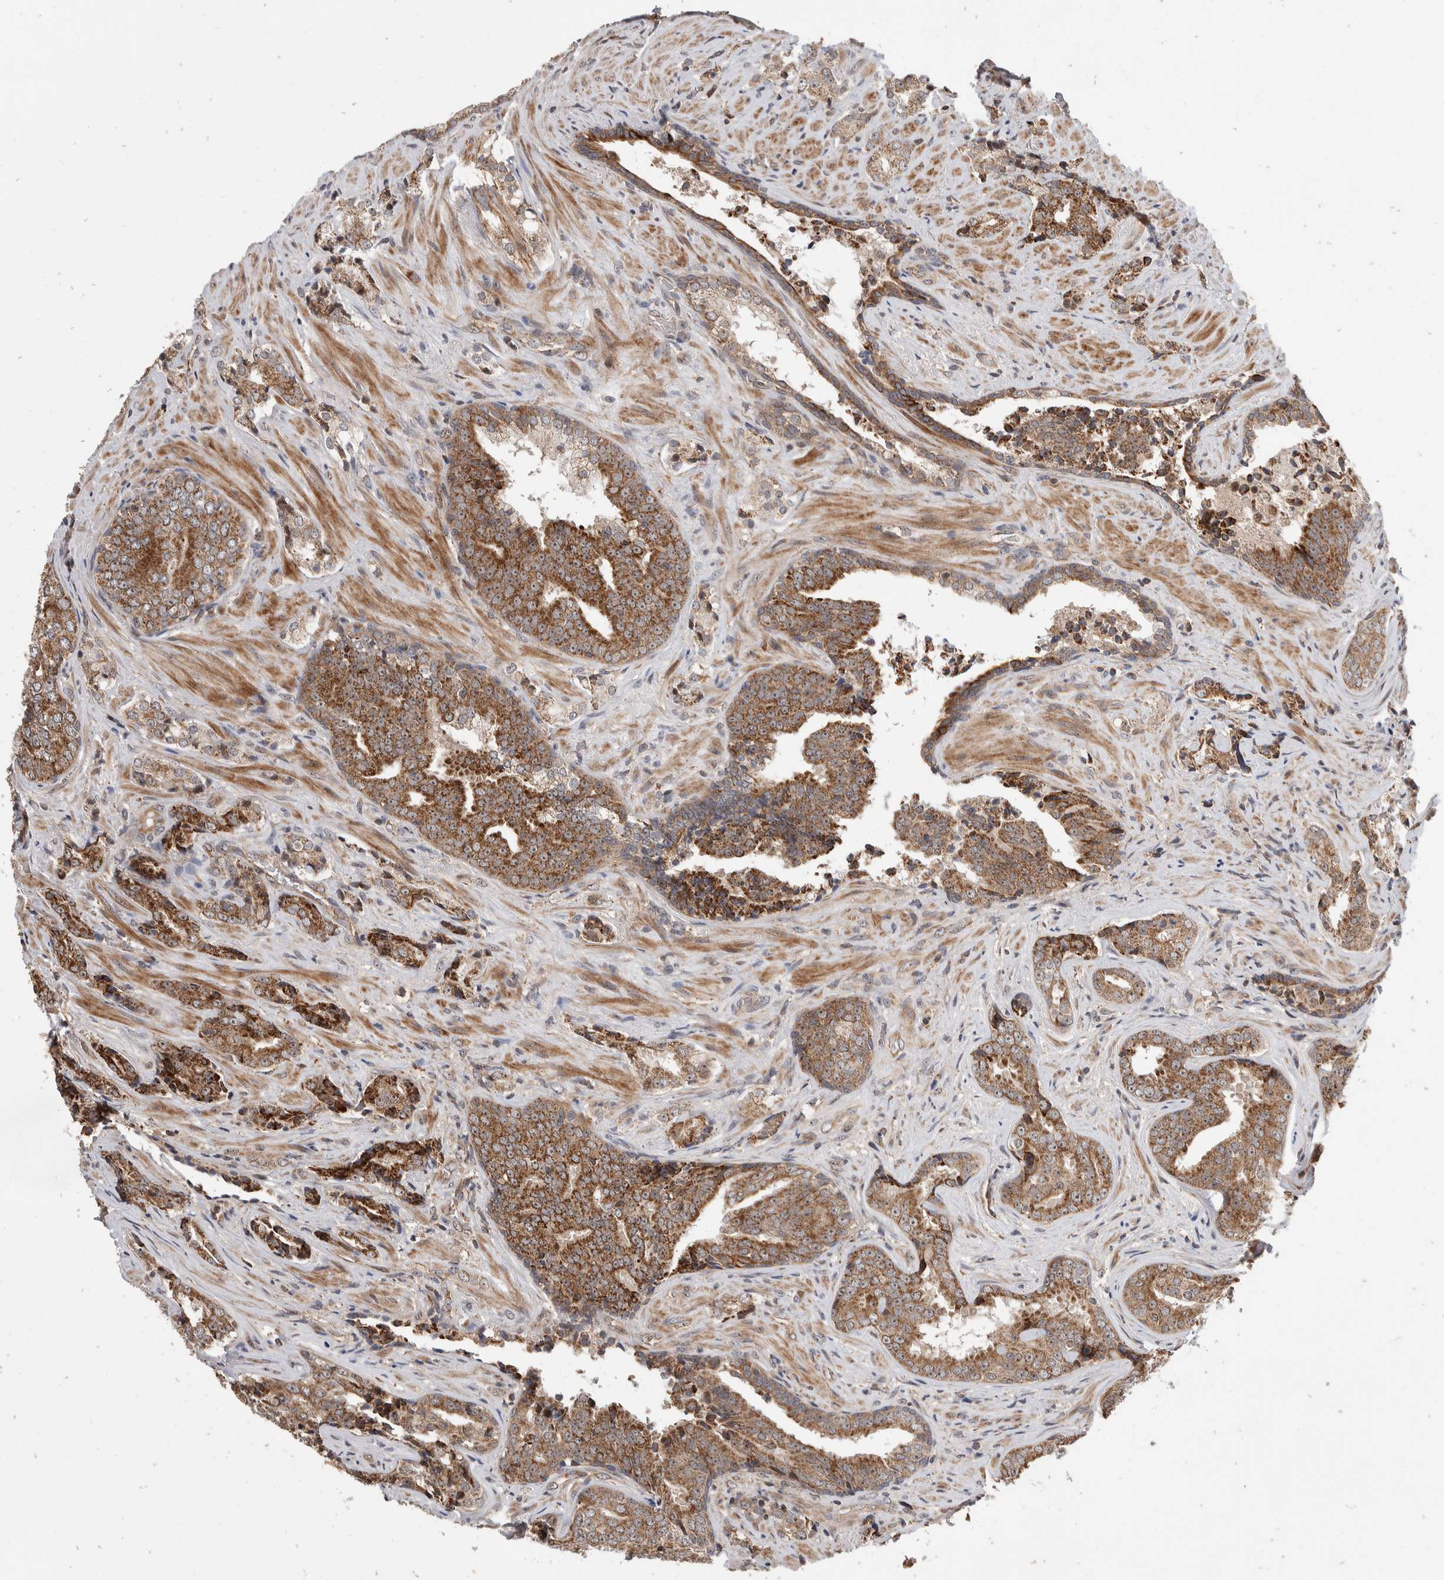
{"staining": {"intensity": "moderate", "quantity": ">75%", "location": "cytoplasmic/membranous,nuclear"}, "tissue": "prostate cancer", "cell_type": "Tumor cells", "image_type": "cancer", "snomed": [{"axis": "morphology", "description": "Adenocarcinoma, High grade"}, {"axis": "topography", "description": "Prostate"}], "caption": "Tumor cells demonstrate moderate cytoplasmic/membranous and nuclear positivity in approximately >75% of cells in prostate high-grade adenocarcinoma.", "gene": "ABHD11", "patient": {"sex": "male", "age": 71}}